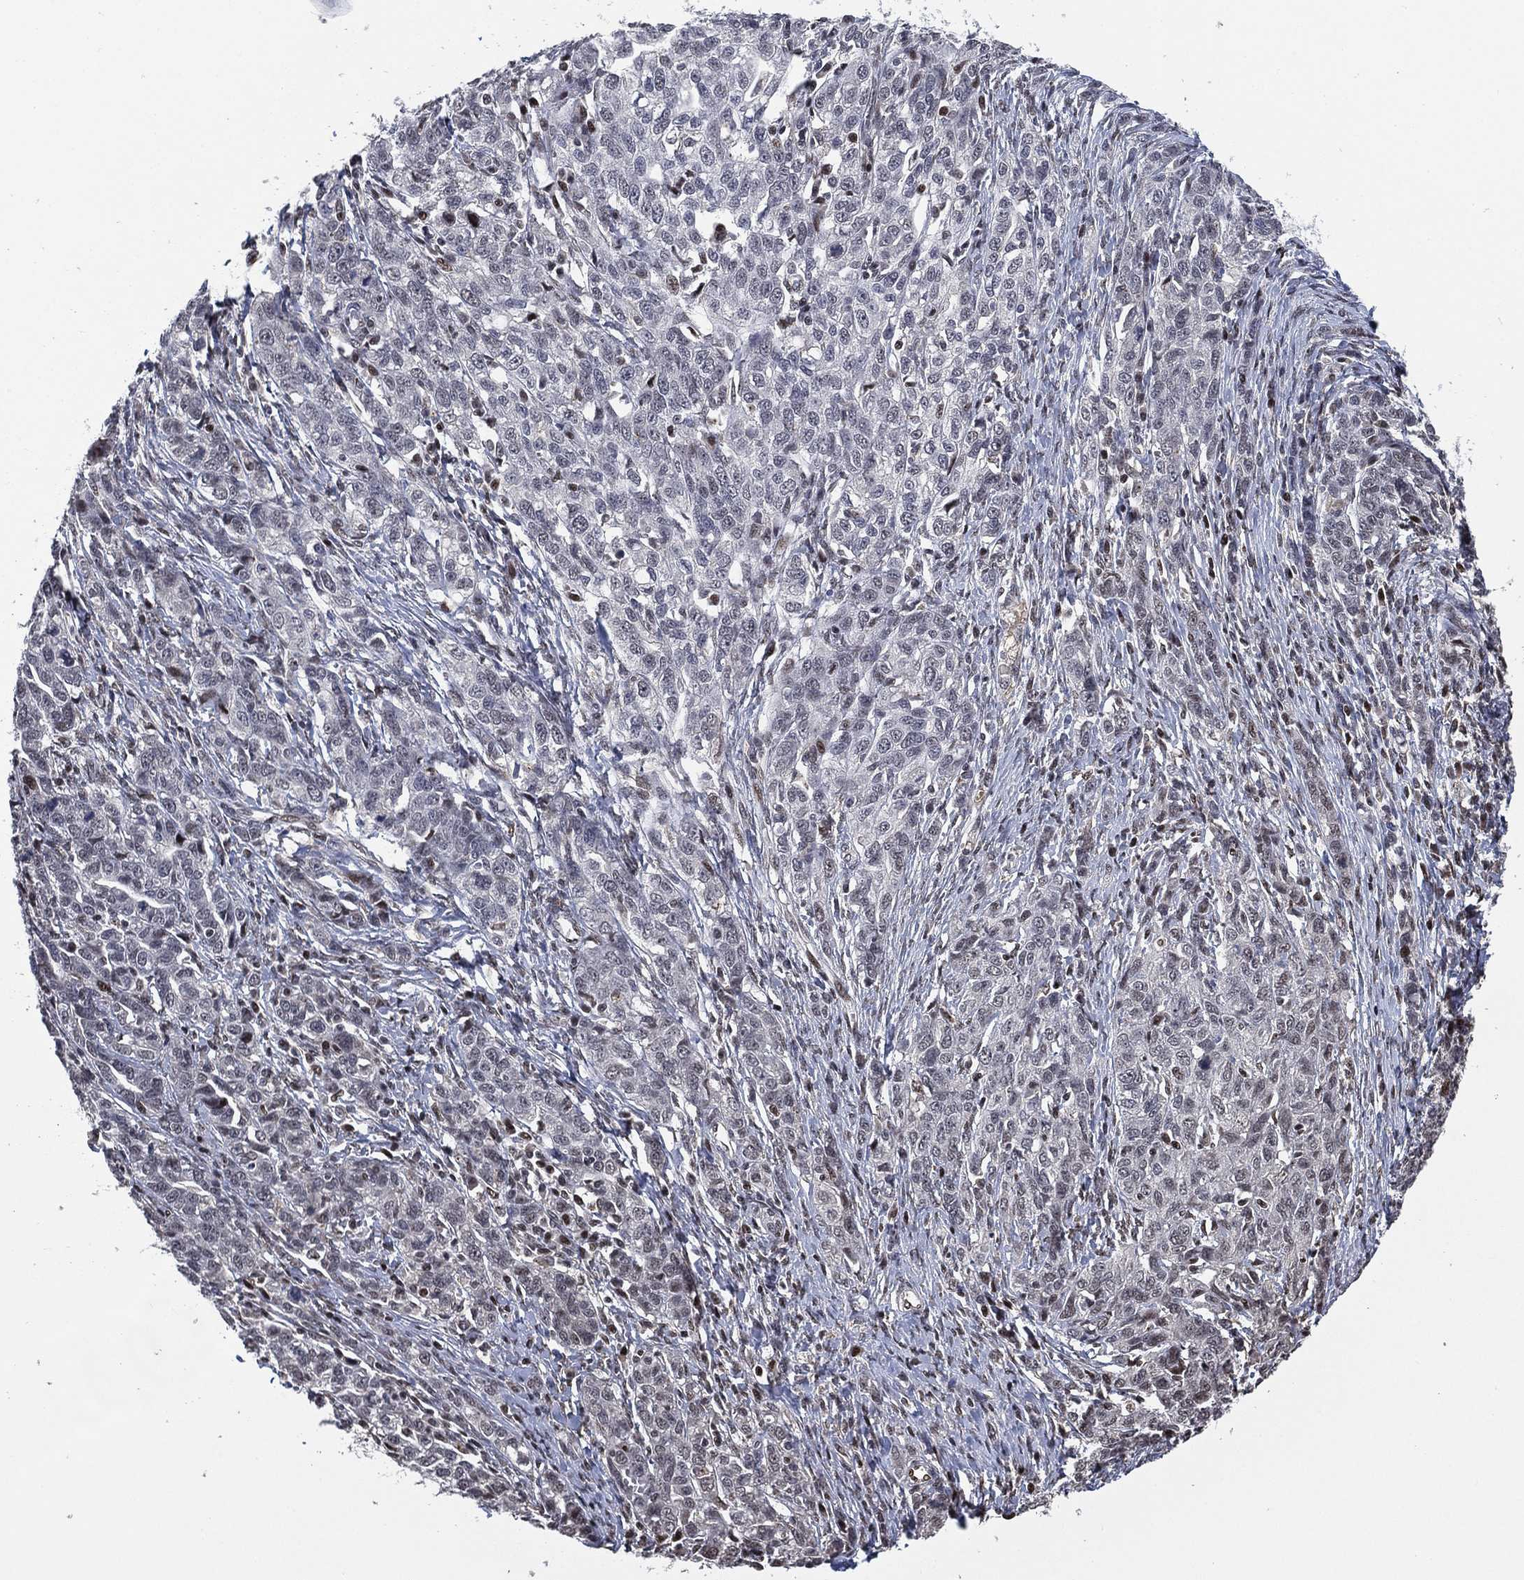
{"staining": {"intensity": "negative", "quantity": "none", "location": "none"}, "tissue": "ovarian cancer", "cell_type": "Tumor cells", "image_type": "cancer", "snomed": [{"axis": "morphology", "description": "Cystadenocarcinoma, serous, NOS"}, {"axis": "topography", "description": "Ovary"}], "caption": "This is an IHC image of ovarian cancer (serous cystadenocarcinoma). There is no expression in tumor cells.", "gene": "ZSCAN30", "patient": {"sex": "female", "age": 71}}